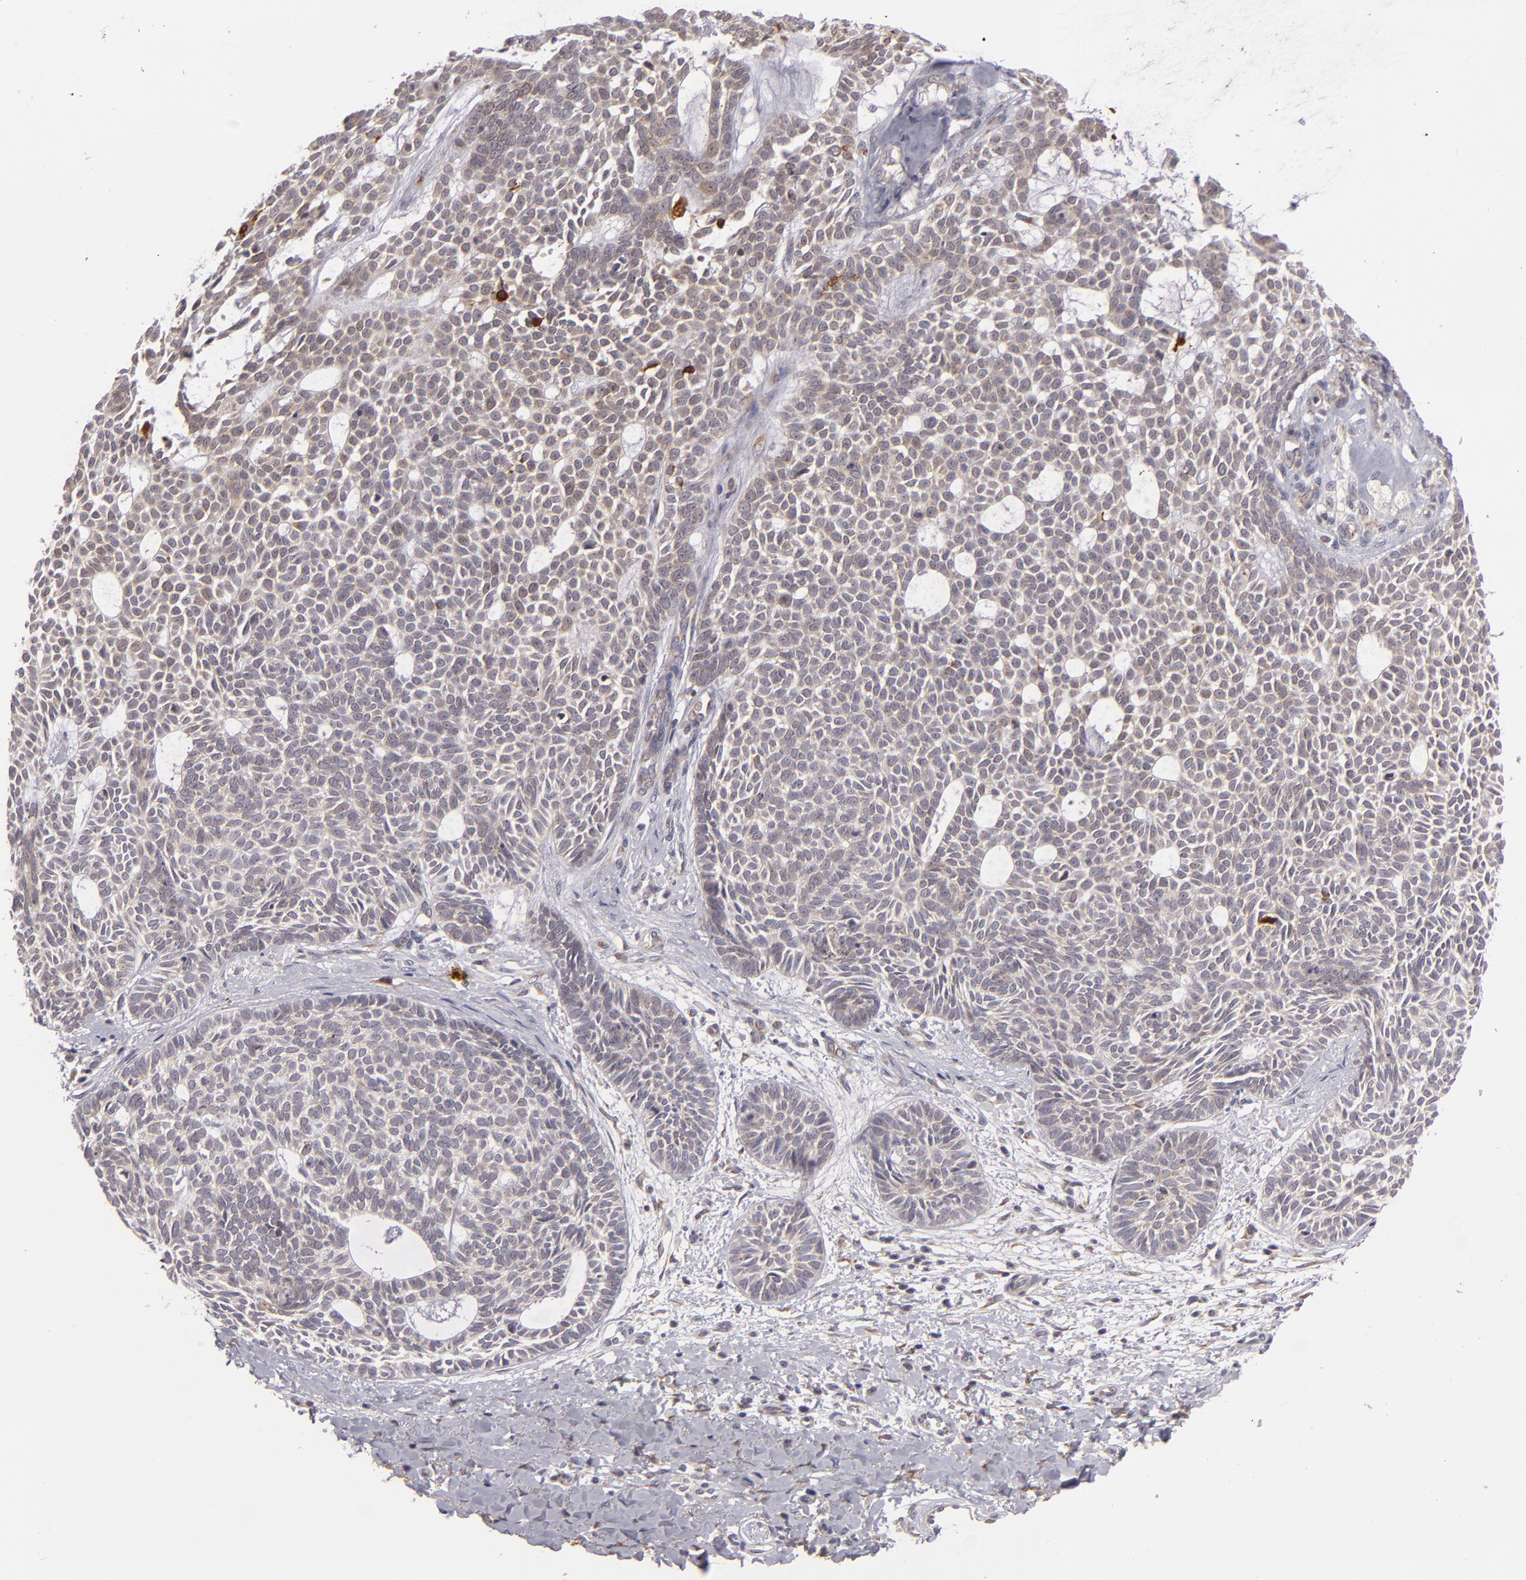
{"staining": {"intensity": "weak", "quantity": "<25%", "location": "cytoplasmic/membranous"}, "tissue": "skin cancer", "cell_type": "Tumor cells", "image_type": "cancer", "snomed": [{"axis": "morphology", "description": "Basal cell carcinoma"}, {"axis": "topography", "description": "Skin"}], "caption": "High magnification brightfield microscopy of skin basal cell carcinoma stained with DAB (3,3'-diaminobenzidine) (brown) and counterstained with hematoxylin (blue): tumor cells show no significant expression. (Stains: DAB IHC with hematoxylin counter stain, Microscopy: brightfield microscopy at high magnification).", "gene": "SH2D4A", "patient": {"sex": "male", "age": 75}}